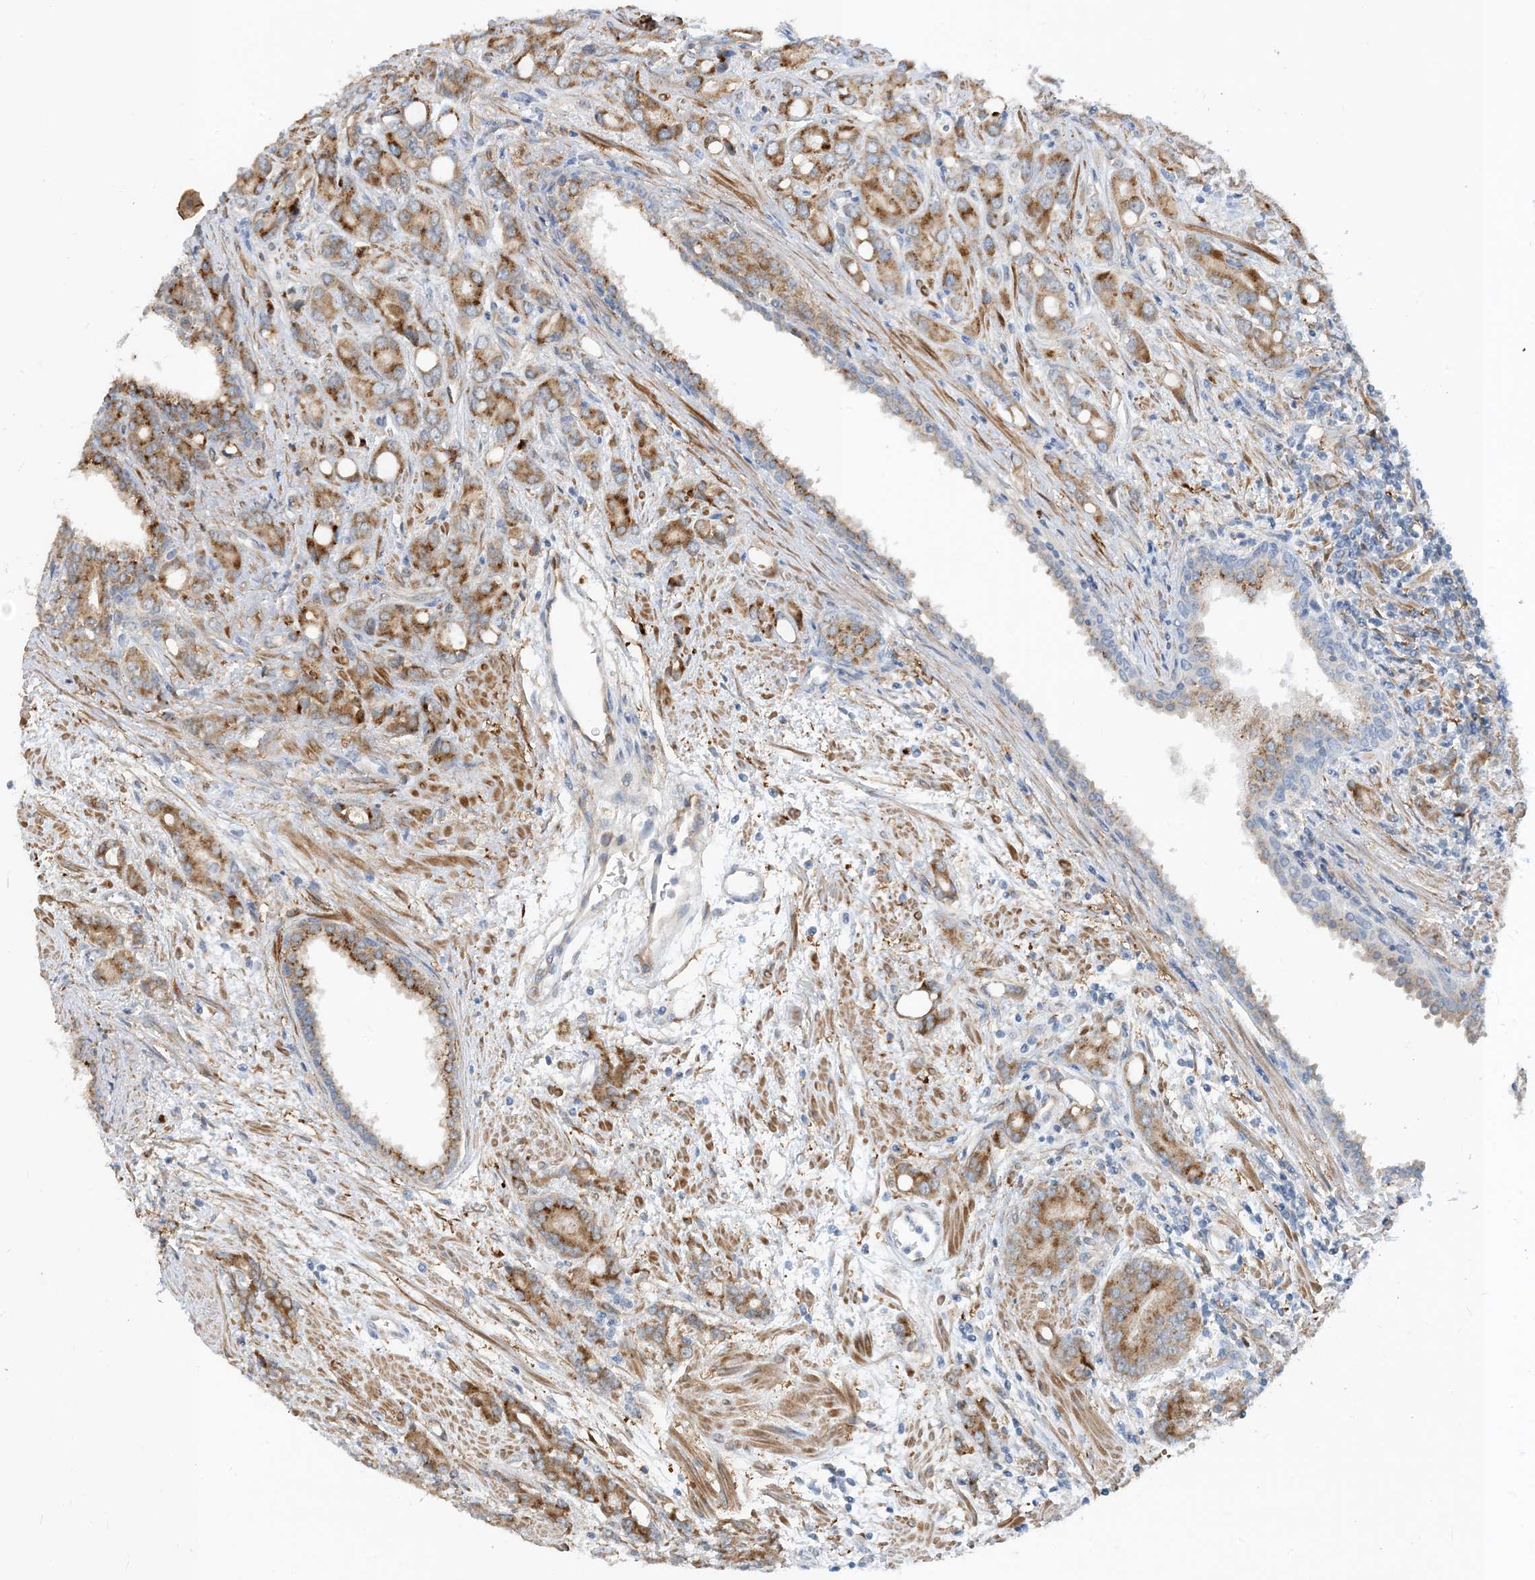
{"staining": {"intensity": "moderate", "quantity": ">75%", "location": "cytoplasmic/membranous"}, "tissue": "prostate cancer", "cell_type": "Tumor cells", "image_type": "cancer", "snomed": [{"axis": "morphology", "description": "Adenocarcinoma, High grade"}, {"axis": "topography", "description": "Prostate"}], "caption": "IHC staining of prostate cancer (high-grade adenocarcinoma), which demonstrates medium levels of moderate cytoplasmic/membranous expression in about >75% of tumor cells indicating moderate cytoplasmic/membranous protein staining. The staining was performed using DAB (brown) for protein detection and nuclei were counterstained in hematoxylin (blue).", "gene": "EIF2A", "patient": {"sex": "male", "age": 62}}